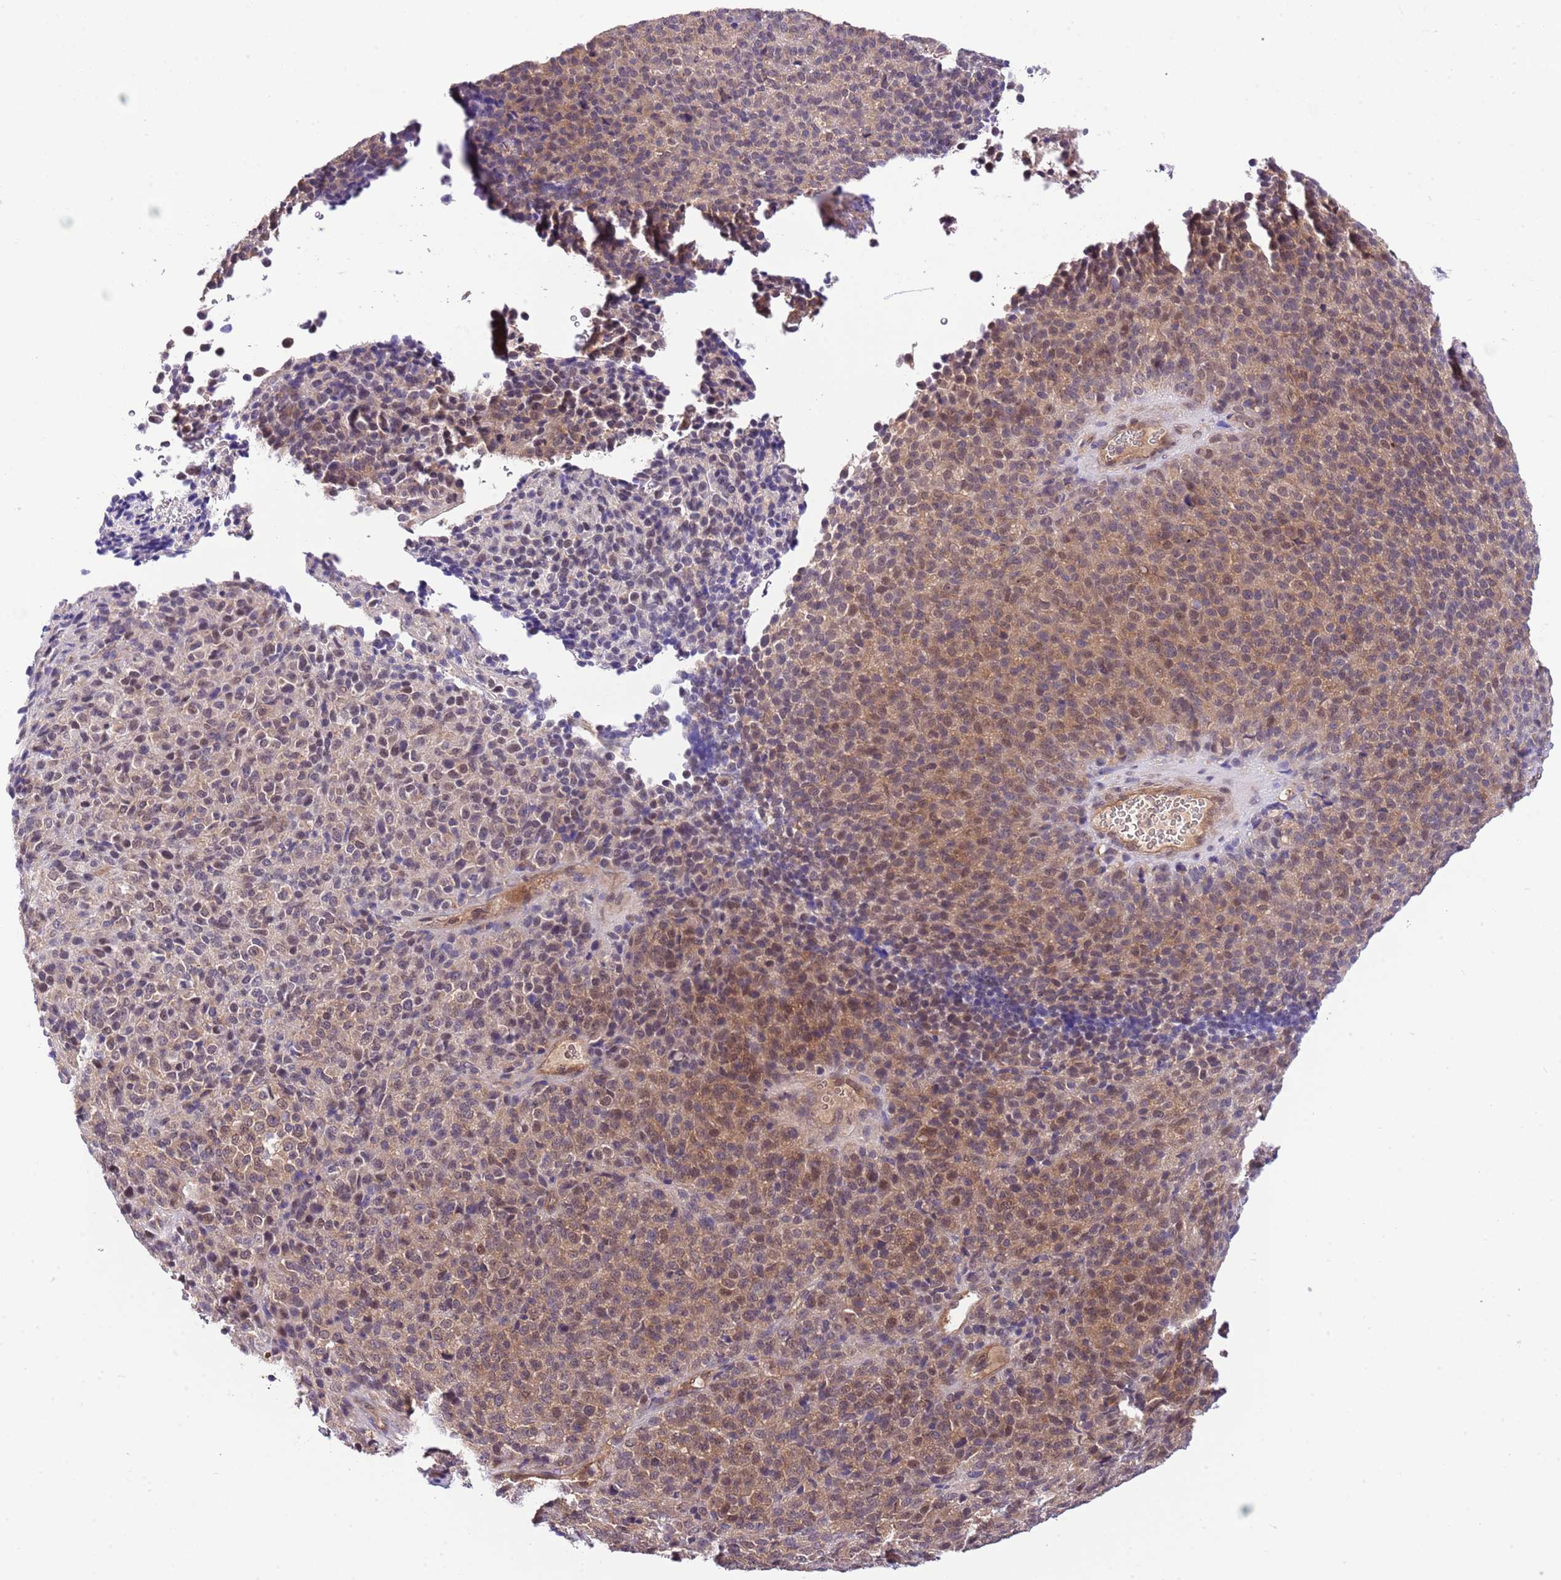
{"staining": {"intensity": "moderate", "quantity": "<25%", "location": "cytoplasmic/membranous,nuclear"}, "tissue": "melanoma", "cell_type": "Tumor cells", "image_type": "cancer", "snomed": [{"axis": "morphology", "description": "Malignant melanoma, Metastatic site"}, {"axis": "topography", "description": "Brain"}], "caption": "Moderate cytoplasmic/membranous and nuclear positivity is present in about <25% of tumor cells in melanoma. Immunohistochemistry stains the protein of interest in brown and the nuclei are stained blue.", "gene": "DONSON", "patient": {"sex": "female", "age": 56}}